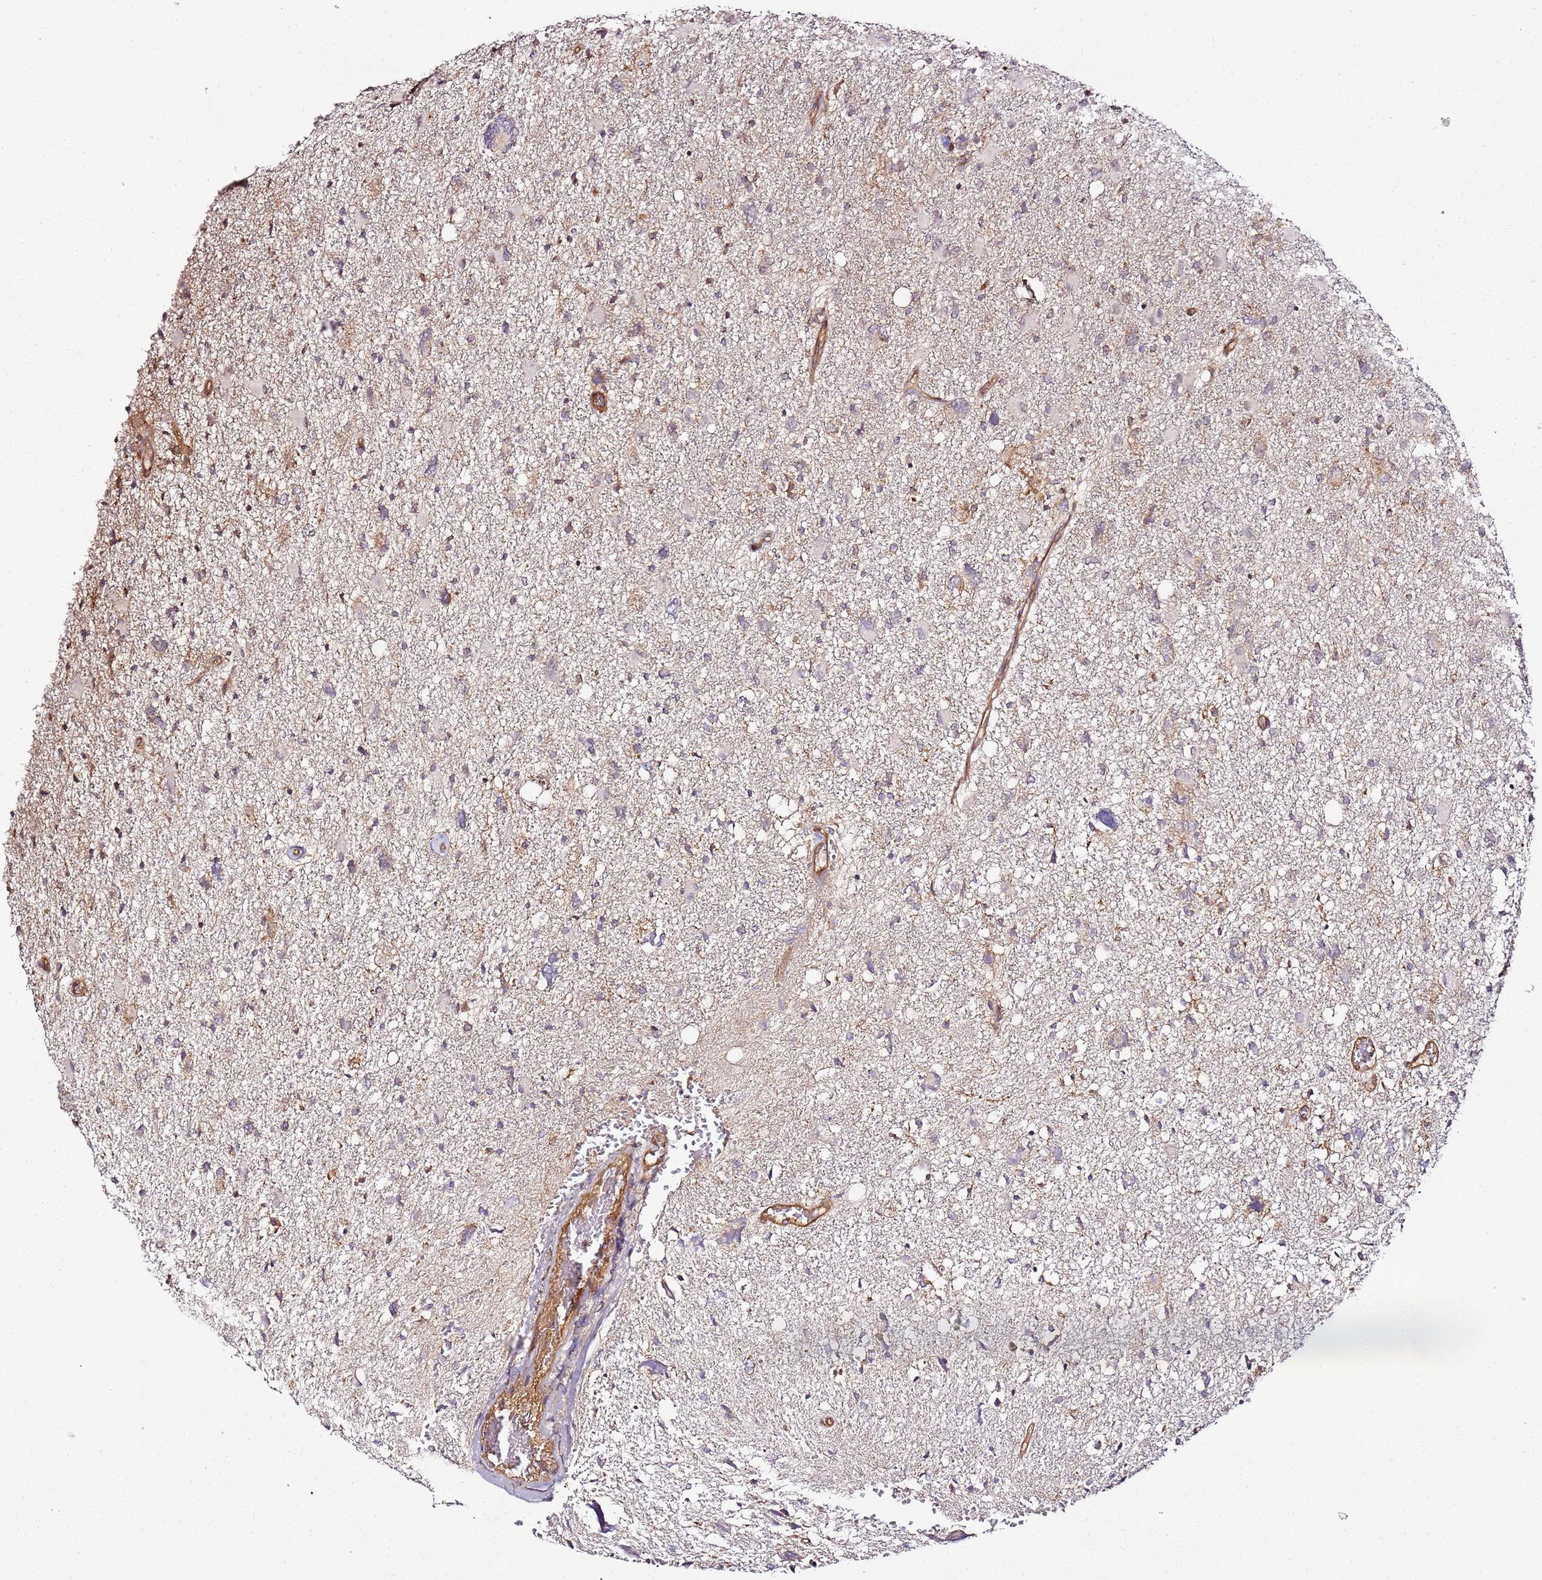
{"staining": {"intensity": "weak", "quantity": "<25%", "location": "cytoplasmic/membranous"}, "tissue": "glioma", "cell_type": "Tumor cells", "image_type": "cancer", "snomed": [{"axis": "morphology", "description": "Glioma, malignant, High grade"}, {"axis": "topography", "description": "Brain"}], "caption": "IHC of malignant glioma (high-grade) demonstrates no positivity in tumor cells. Brightfield microscopy of immunohistochemistry (IHC) stained with DAB (3,3'-diaminobenzidine) (brown) and hematoxylin (blue), captured at high magnification.", "gene": "CCNYL1", "patient": {"sex": "male", "age": 61}}